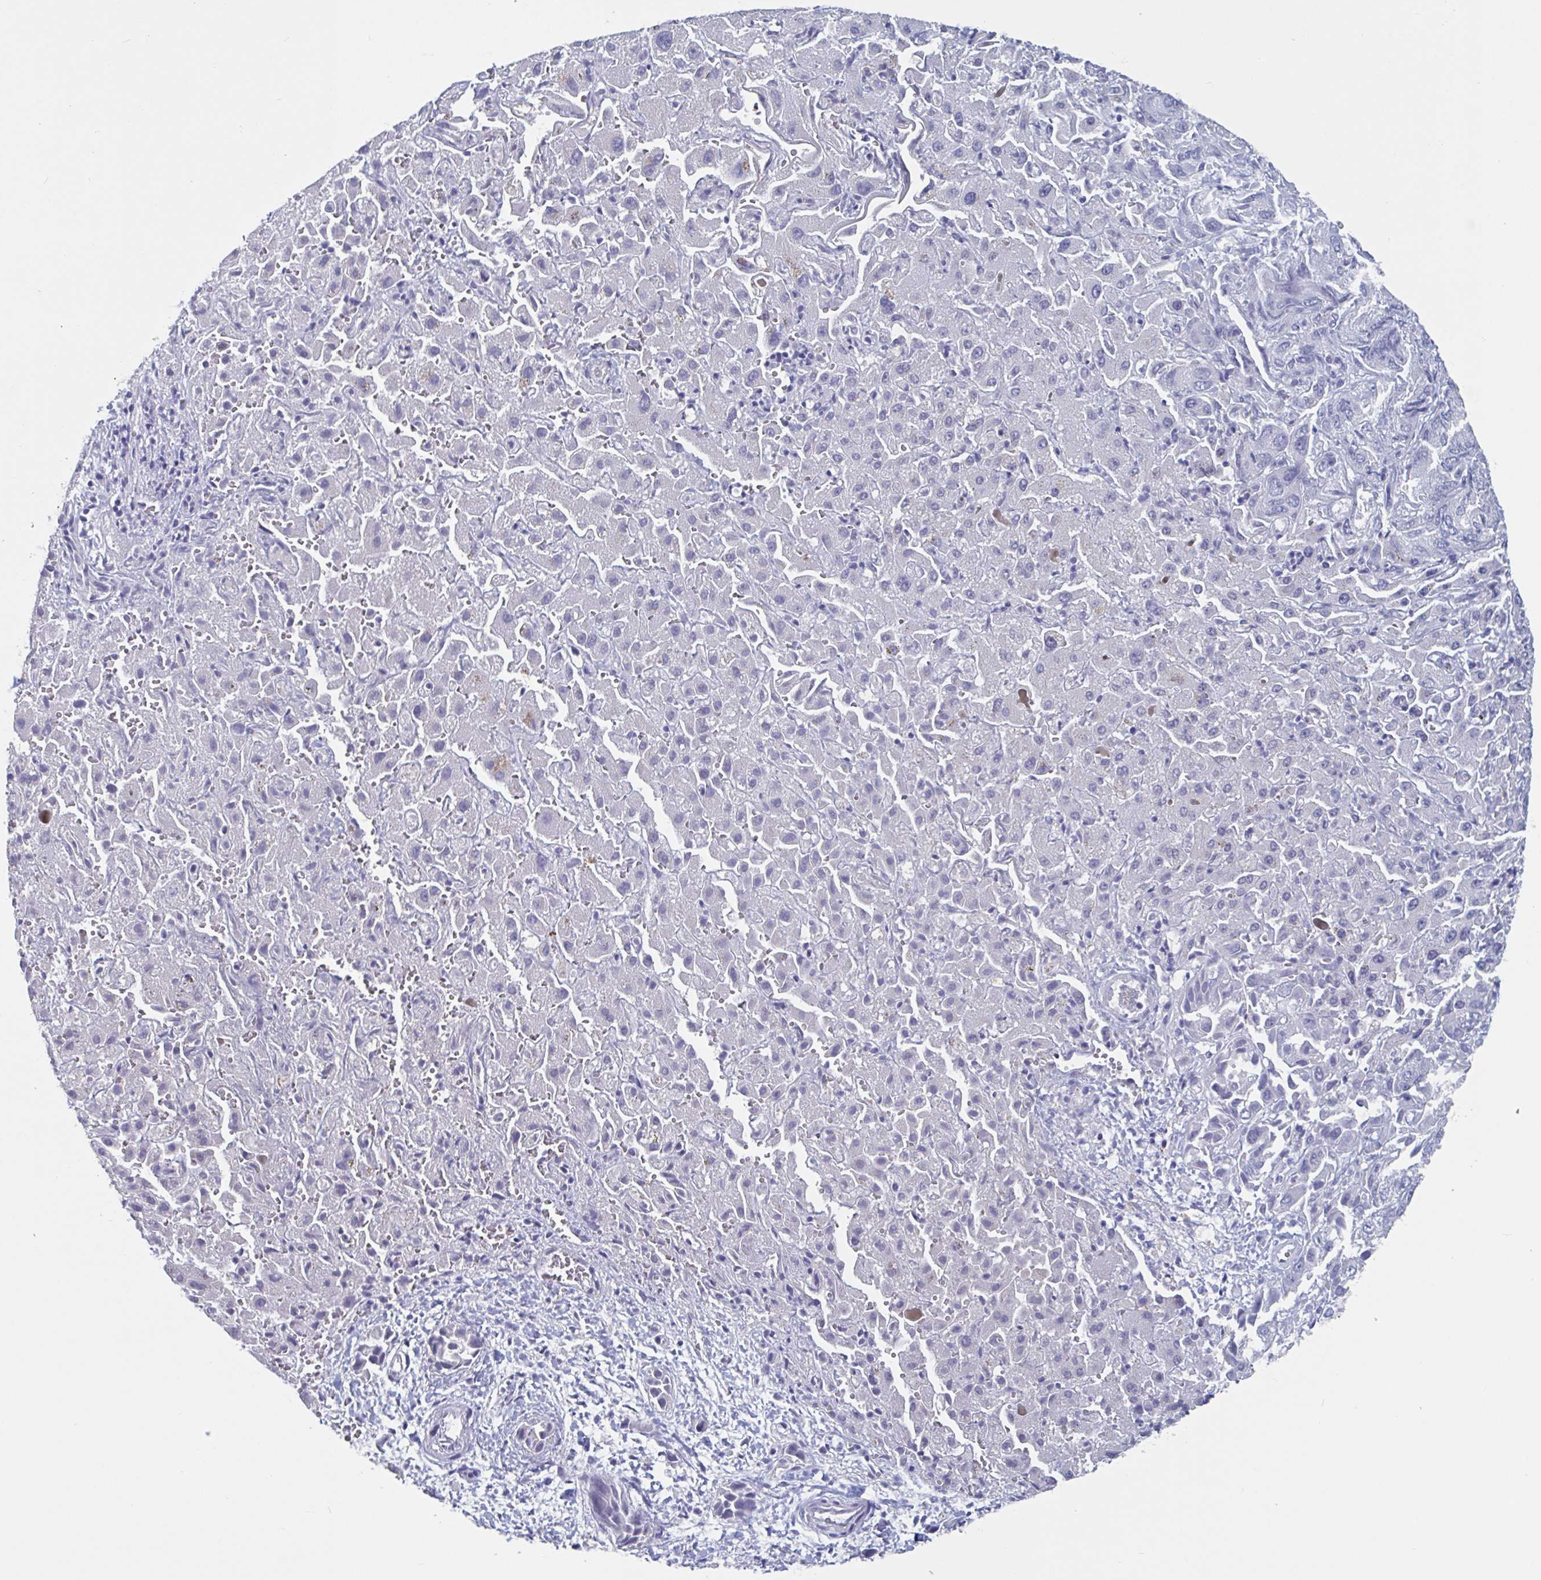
{"staining": {"intensity": "negative", "quantity": "none", "location": "none"}, "tissue": "liver cancer", "cell_type": "Tumor cells", "image_type": "cancer", "snomed": [{"axis": "morphology", "description": "Cholangiocarcinoma"}, {"axis": "topography", "description": "Liver"}], "caption": "High power microscopy photomicrograph of an immunohistochemistry image of cholangiocarcinoma (liver), revealing no significant expression in tumor cells. (DAB (3,3'-diaminobenzidine) IHC visualized using brightfield microscopy, high magnification).", "gene": "KDM4D", "patient": {"sex": "female", "age": 52}}